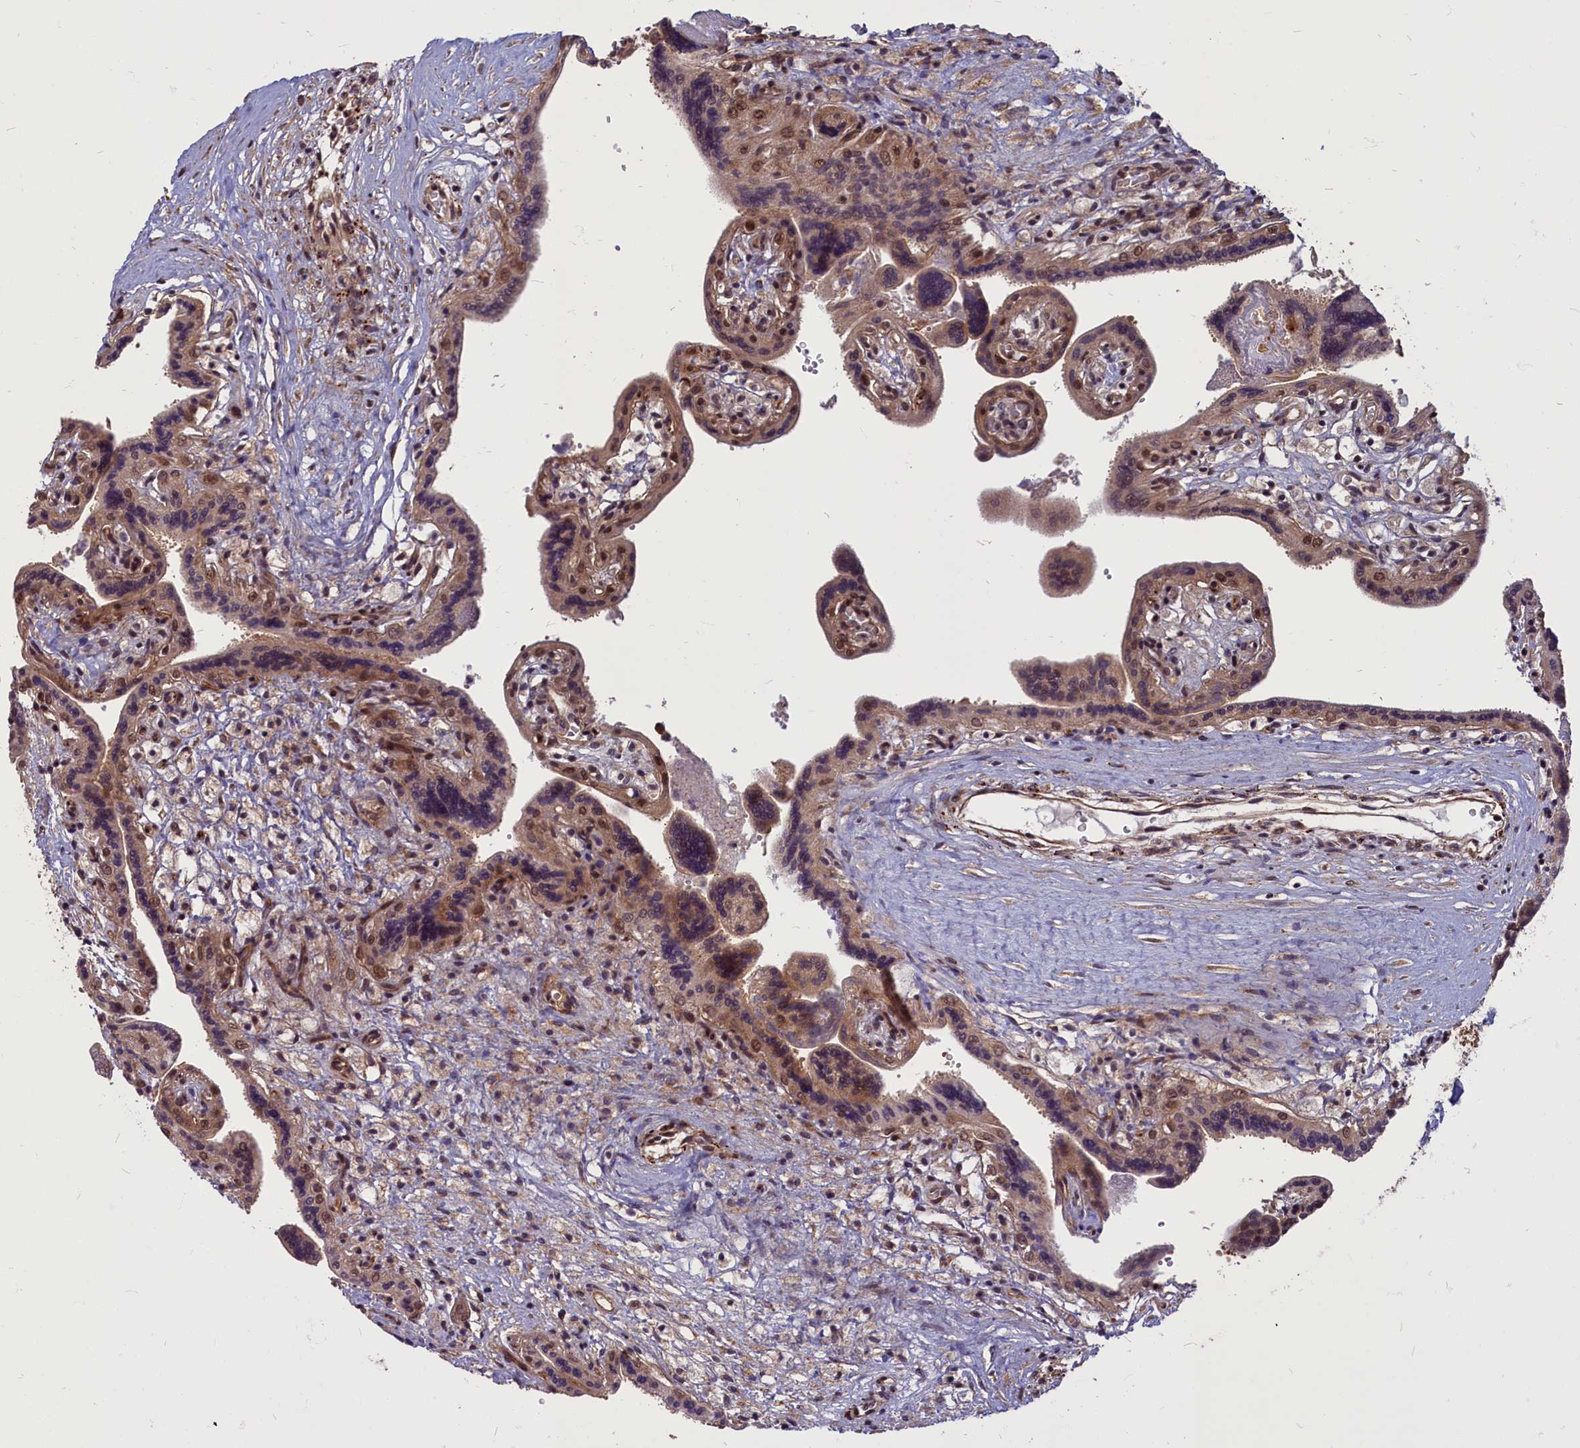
{"staining": {"intensity": "moderate", "quantity": ">75%", "location": "cytoplasmic/membranous,nuclear"}, "tissue": "placenta", "cell_type": "Trophoblastic cells", "image_type": "normal", "snomed": [{"axis": "morphology", "description": "Normal tissue, NOS"}, {"axis": "topography", "description": "Placenta"}], "caption": "Moderate cytoplasmic/membranous,nuclear staining for a protein is present in about >75% of trophoblastic cells of benign placenta using immunohistochemistry.", "gene": "ENSG00000274944", "patient": {"sex": "female", "age": 37}}